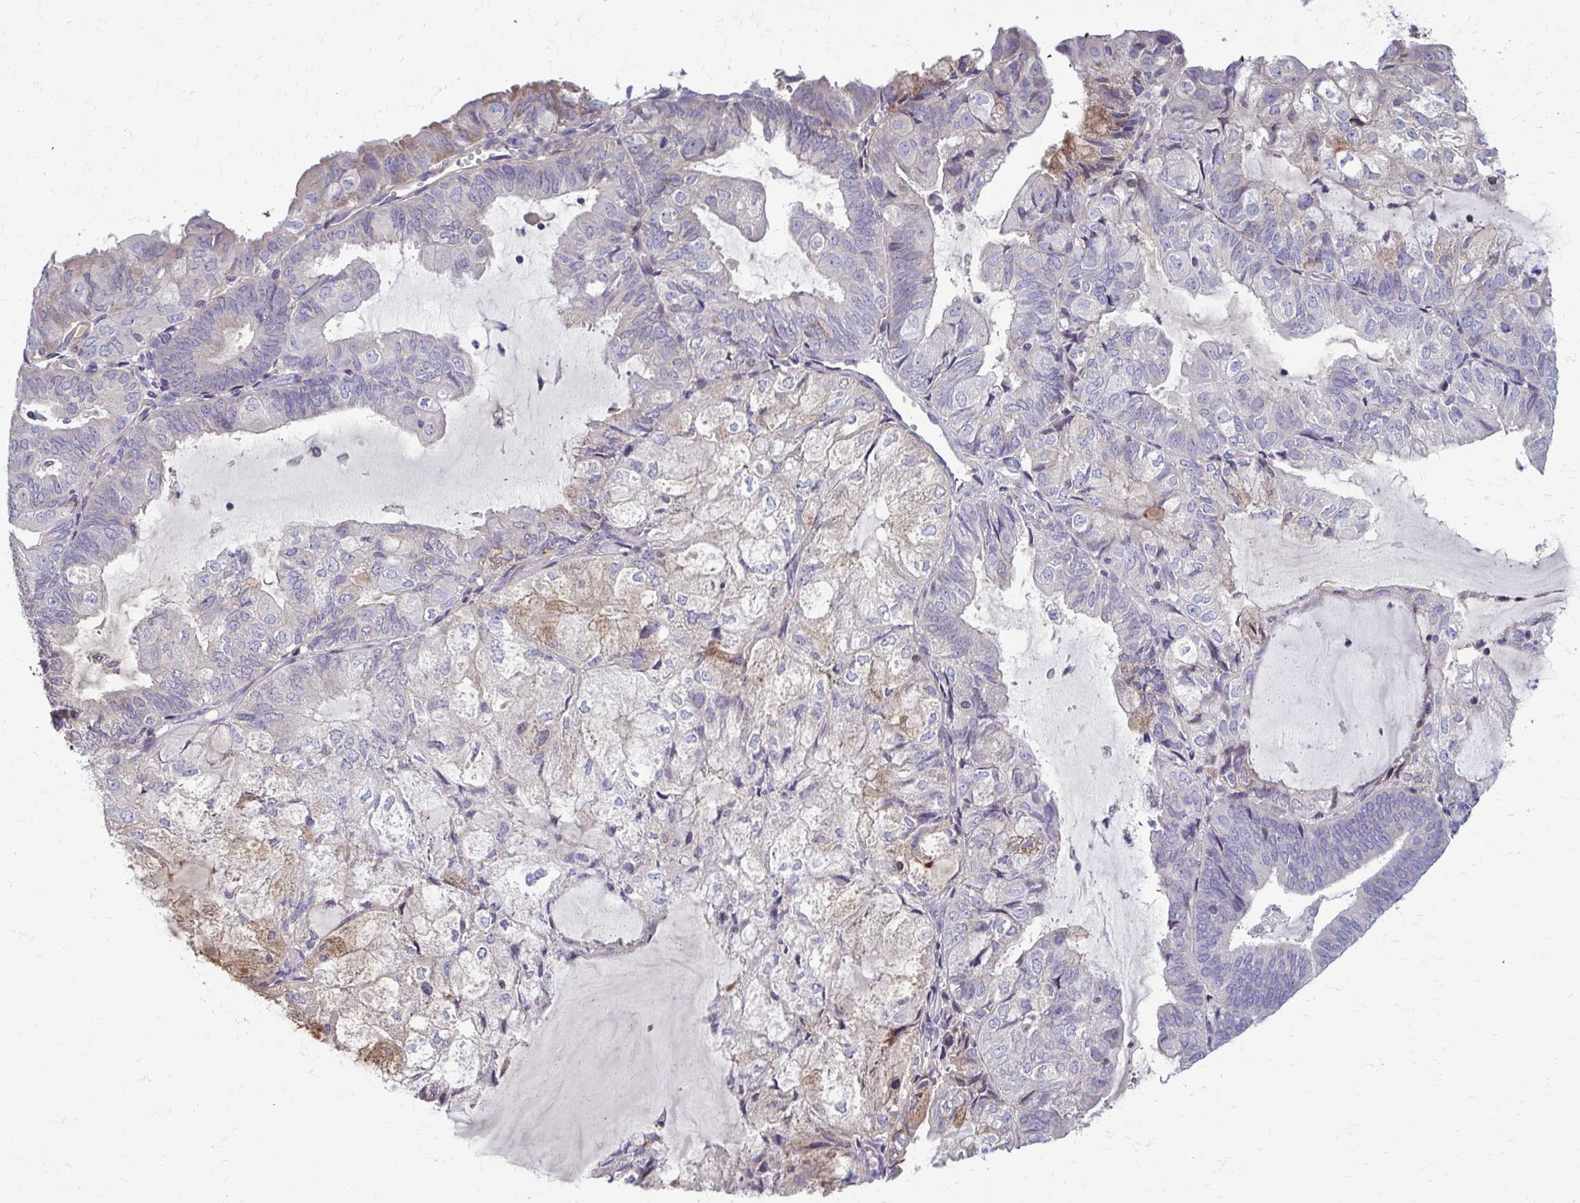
{"staining": {"intensity": "negative", "quantity": "none", "location": "none"}, "tissue": "endometrial cancer", "cell_type": "Tumor cells", "image_type": "cancer", "snomed": [{"axis": "morphology", "description": "Adenocarcinoma, NOS"}, {"axis": "topography", "description": "Endometrium"}], "caption": "An IHC micrograph of adenocarcinoma (endometrial) is shown. There is no staining in tumor cells of adenocarcinoma (endometrial). (DAB immunohistochemistry visualized using brightfield microscopy, high magnification).", "gene": "MCRIP2", "patient": {"sex": "female", "age": 81}}